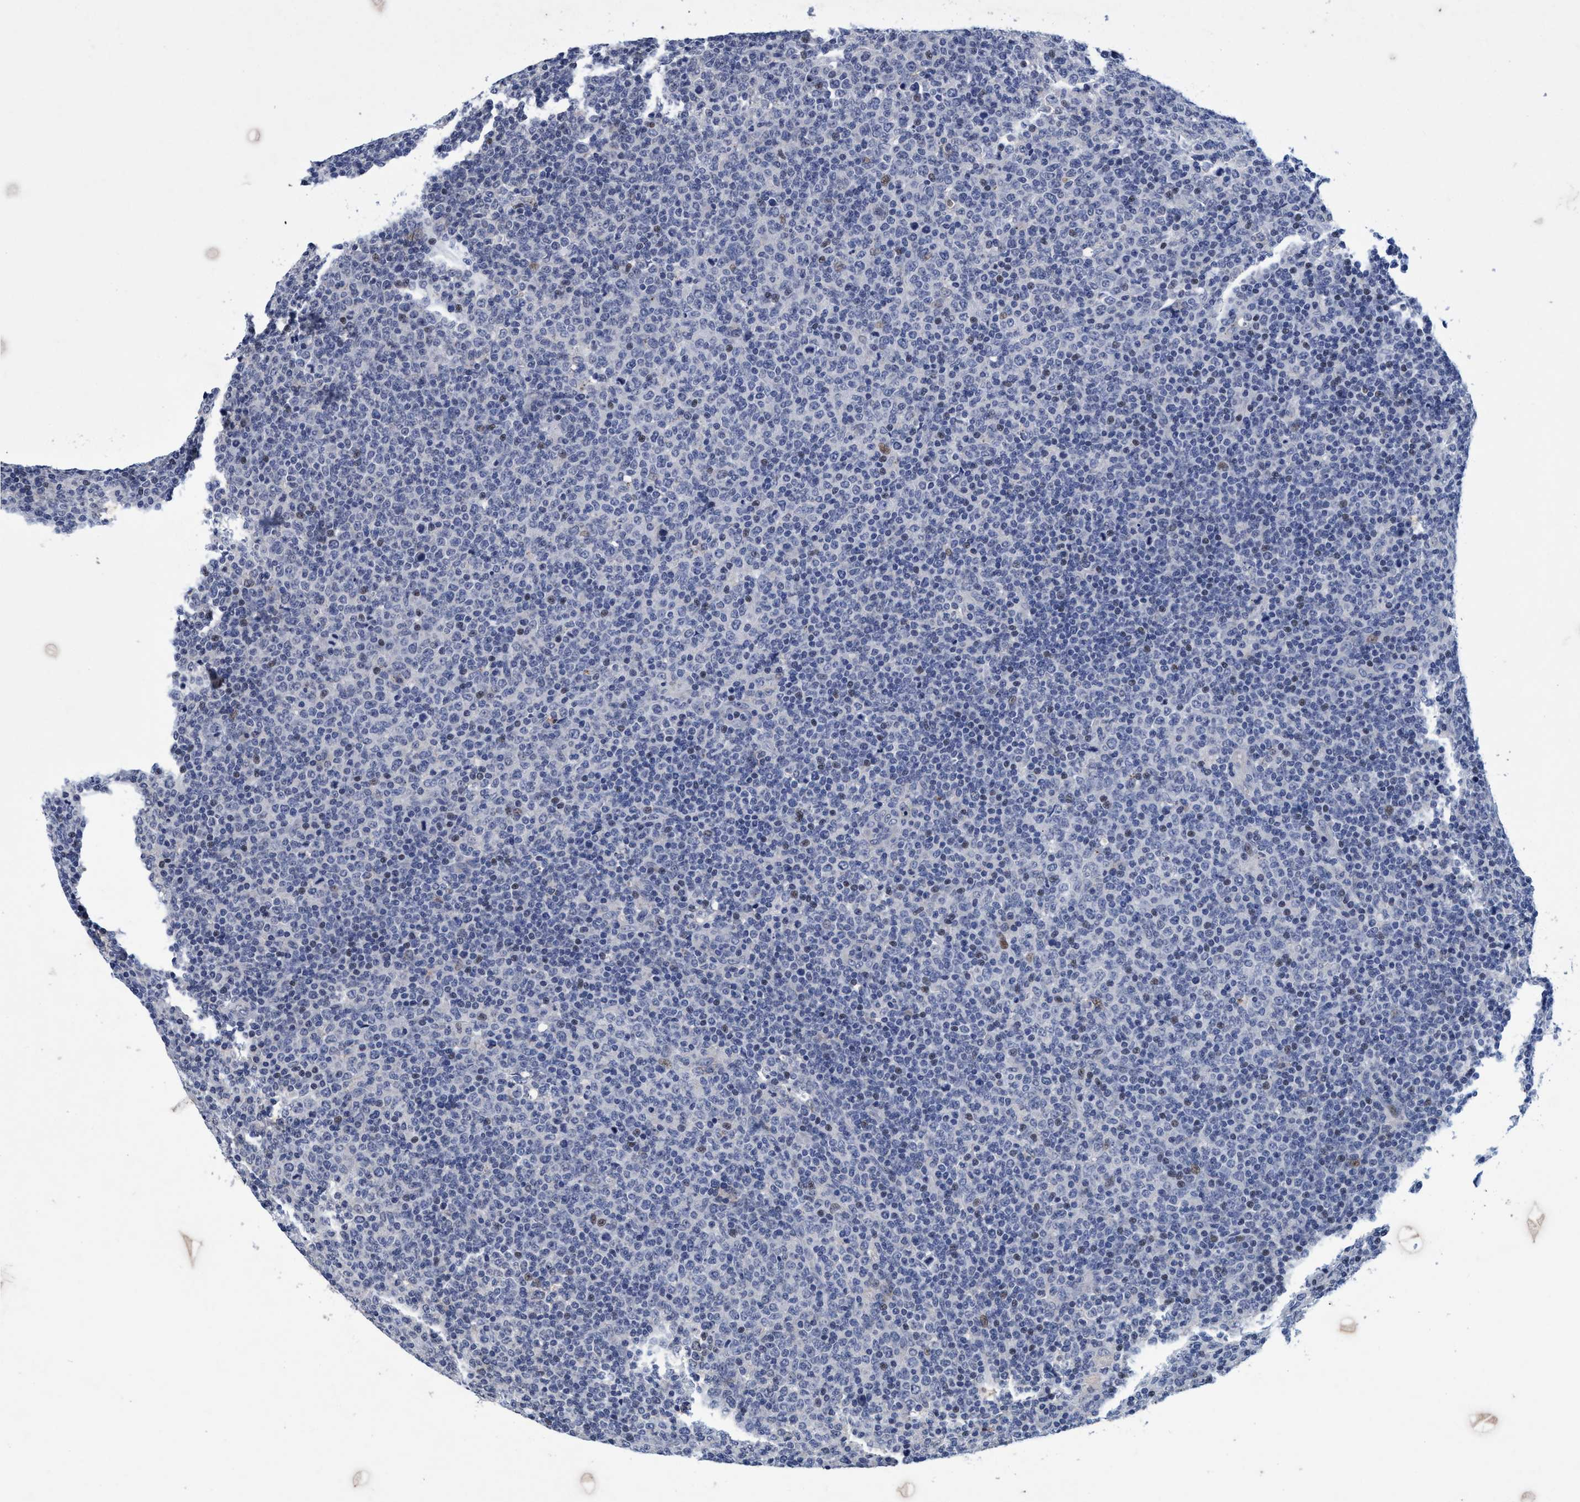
{"staining": {"intensity": "negative", "quantity": "none", "location": "none"}, "tissue": "lymphoma", "cell_type": "Tumor cells", "image_type": "cancer", "snomed": [{"axis": "morphology", "description": "Malignant lymphoma, non-Hodgkin's type, Low grade"}, {"axis": "topography", "description": "Lymph node"}], "caption": "Immunohistochemical staining of human malignant lymphoma, non-Hodgkin's type (low-grade) exhibits no significant positivity in tumor cells.", "gene": "GRB14", "patient": {"sex": "male", "age": 70}}